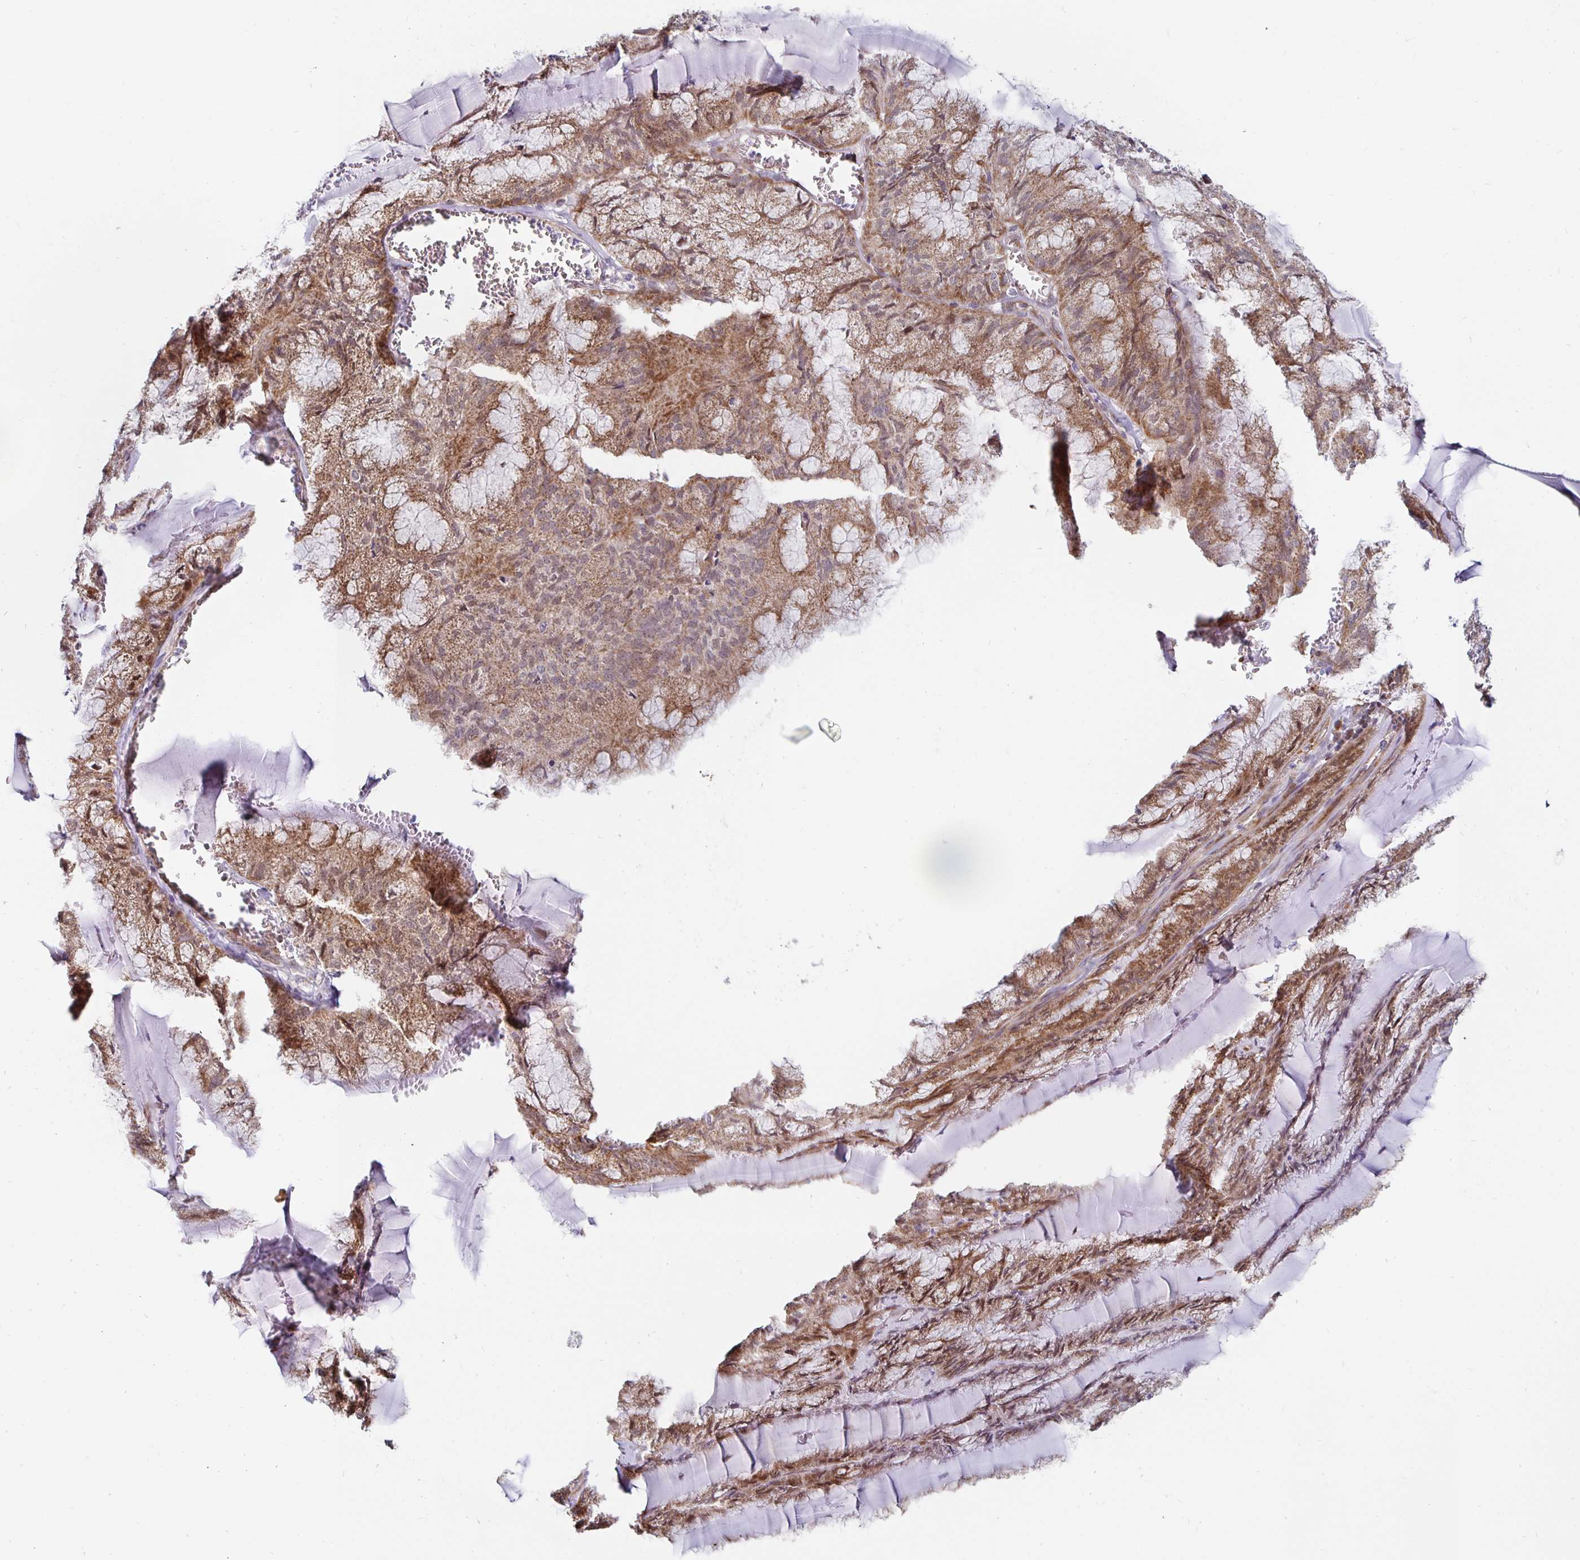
{"staining": {"intensity": "moderate", "quantity": ">75%", "location": "cytoplasmic/membranous"}, "tissue": "endometrial cancer", "cell_type": "Tumor cells", "image_type": "cancer", "snomed": [{"axis": "morphology", "description": "Carcinoma, NOS"}, {"axis": "topography", "description": "Endometrium"}], "caption": "About >75% of tumor cells in endometrial cancer reveal moderate cytoplasmic/membranous protein positivity as visualized by brown immunohistochemical staining.", "gene": "MRPL28", "patient": {"sex": "female", "age": 62}}